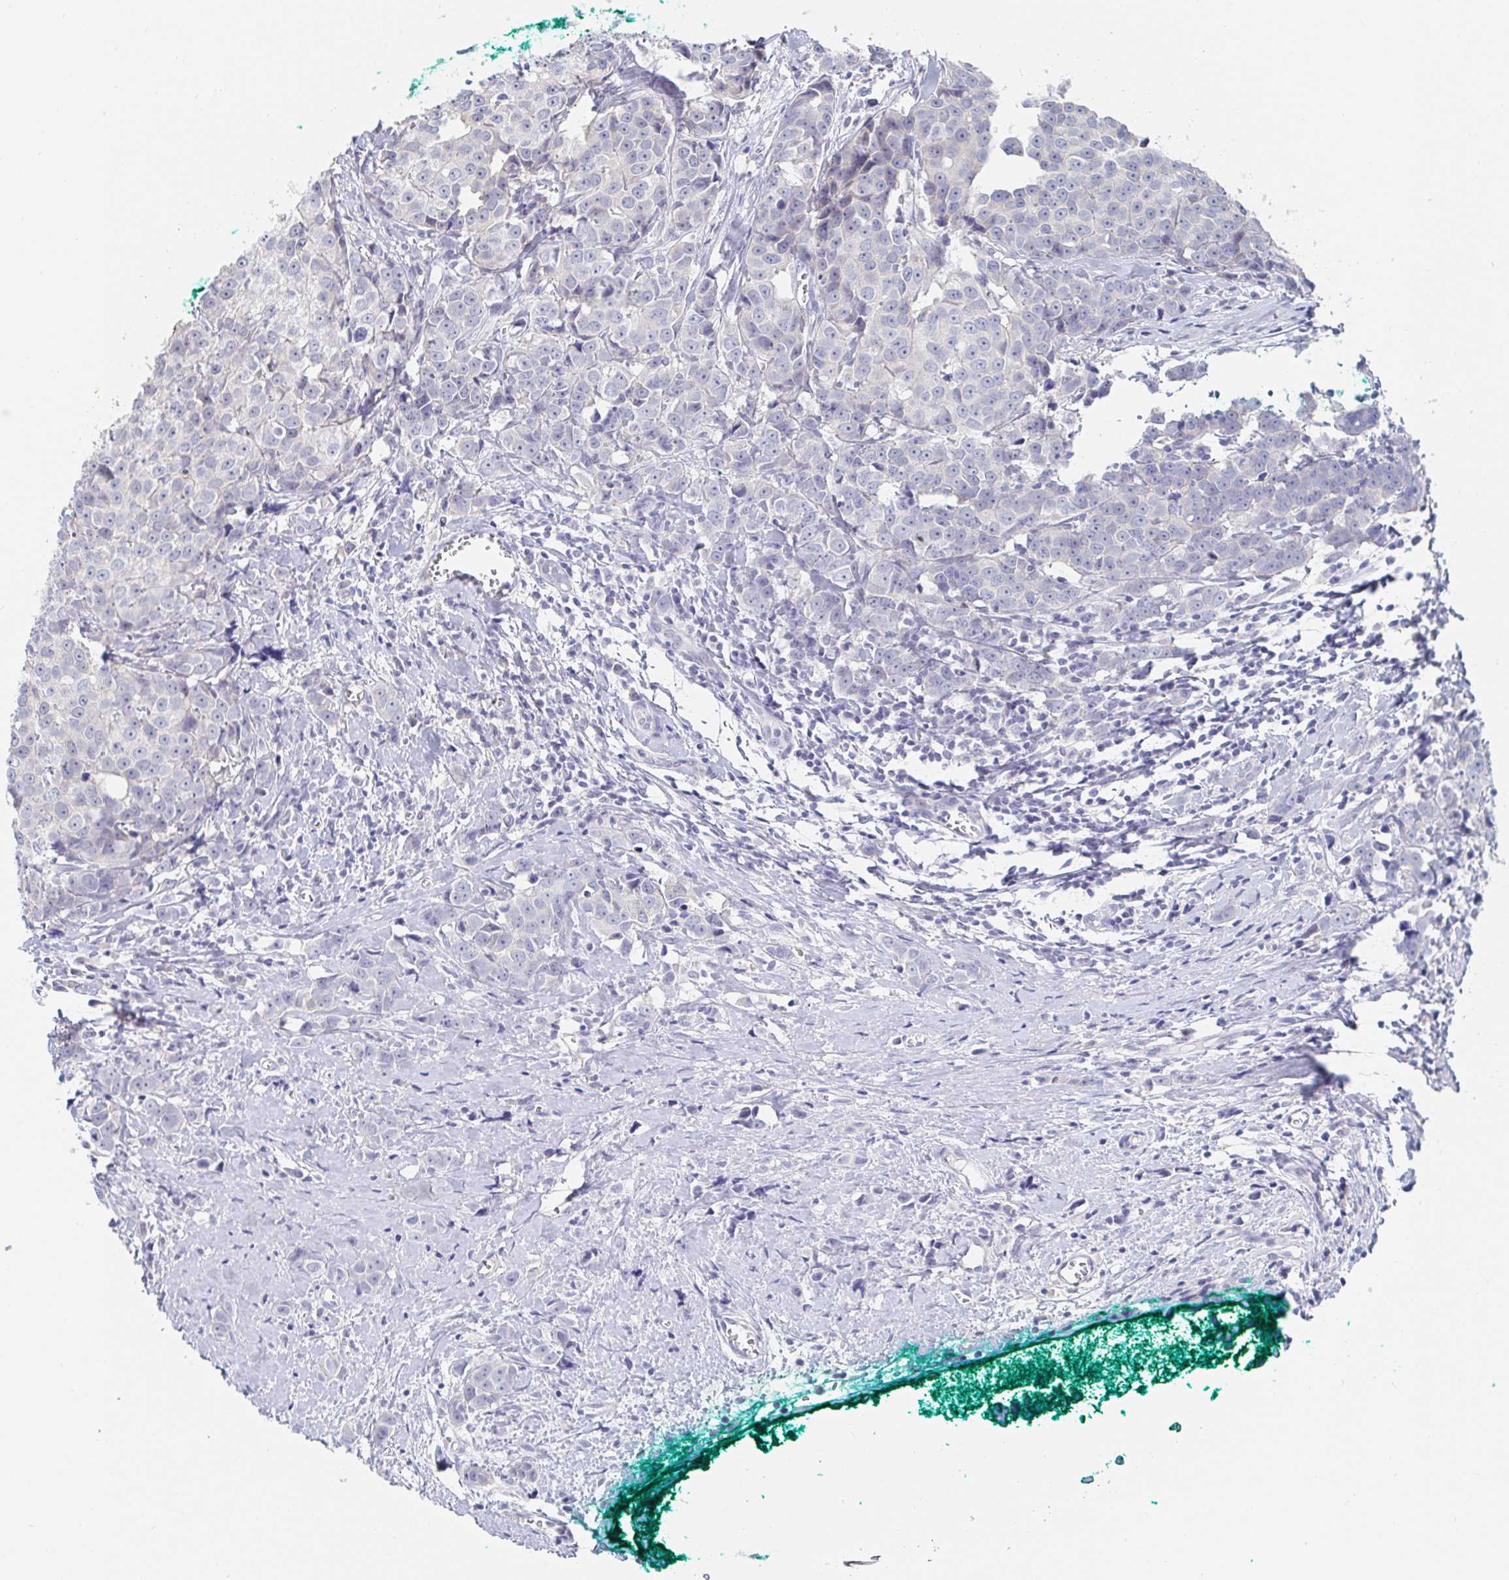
{"staining": {"intensity": "negative", "quantity": "none", "location": "none"}, "tissue": "breast cancer", "cell_type": "Tumor cells", "image_type": "cancer", "snomed": [{"axis": "morphology", "description": "Duct carcinoma"}, {"axis": "topography", "description": "Breast"}], "caption": "Human breast cancer (infiltrating ductal carcinoma) stained for a protein using immunohistochemistry (IHC) exhibits no positivity in tumor cells.", "gene": "ZNF430", "patient": {"sex": "female", "age": 80}}